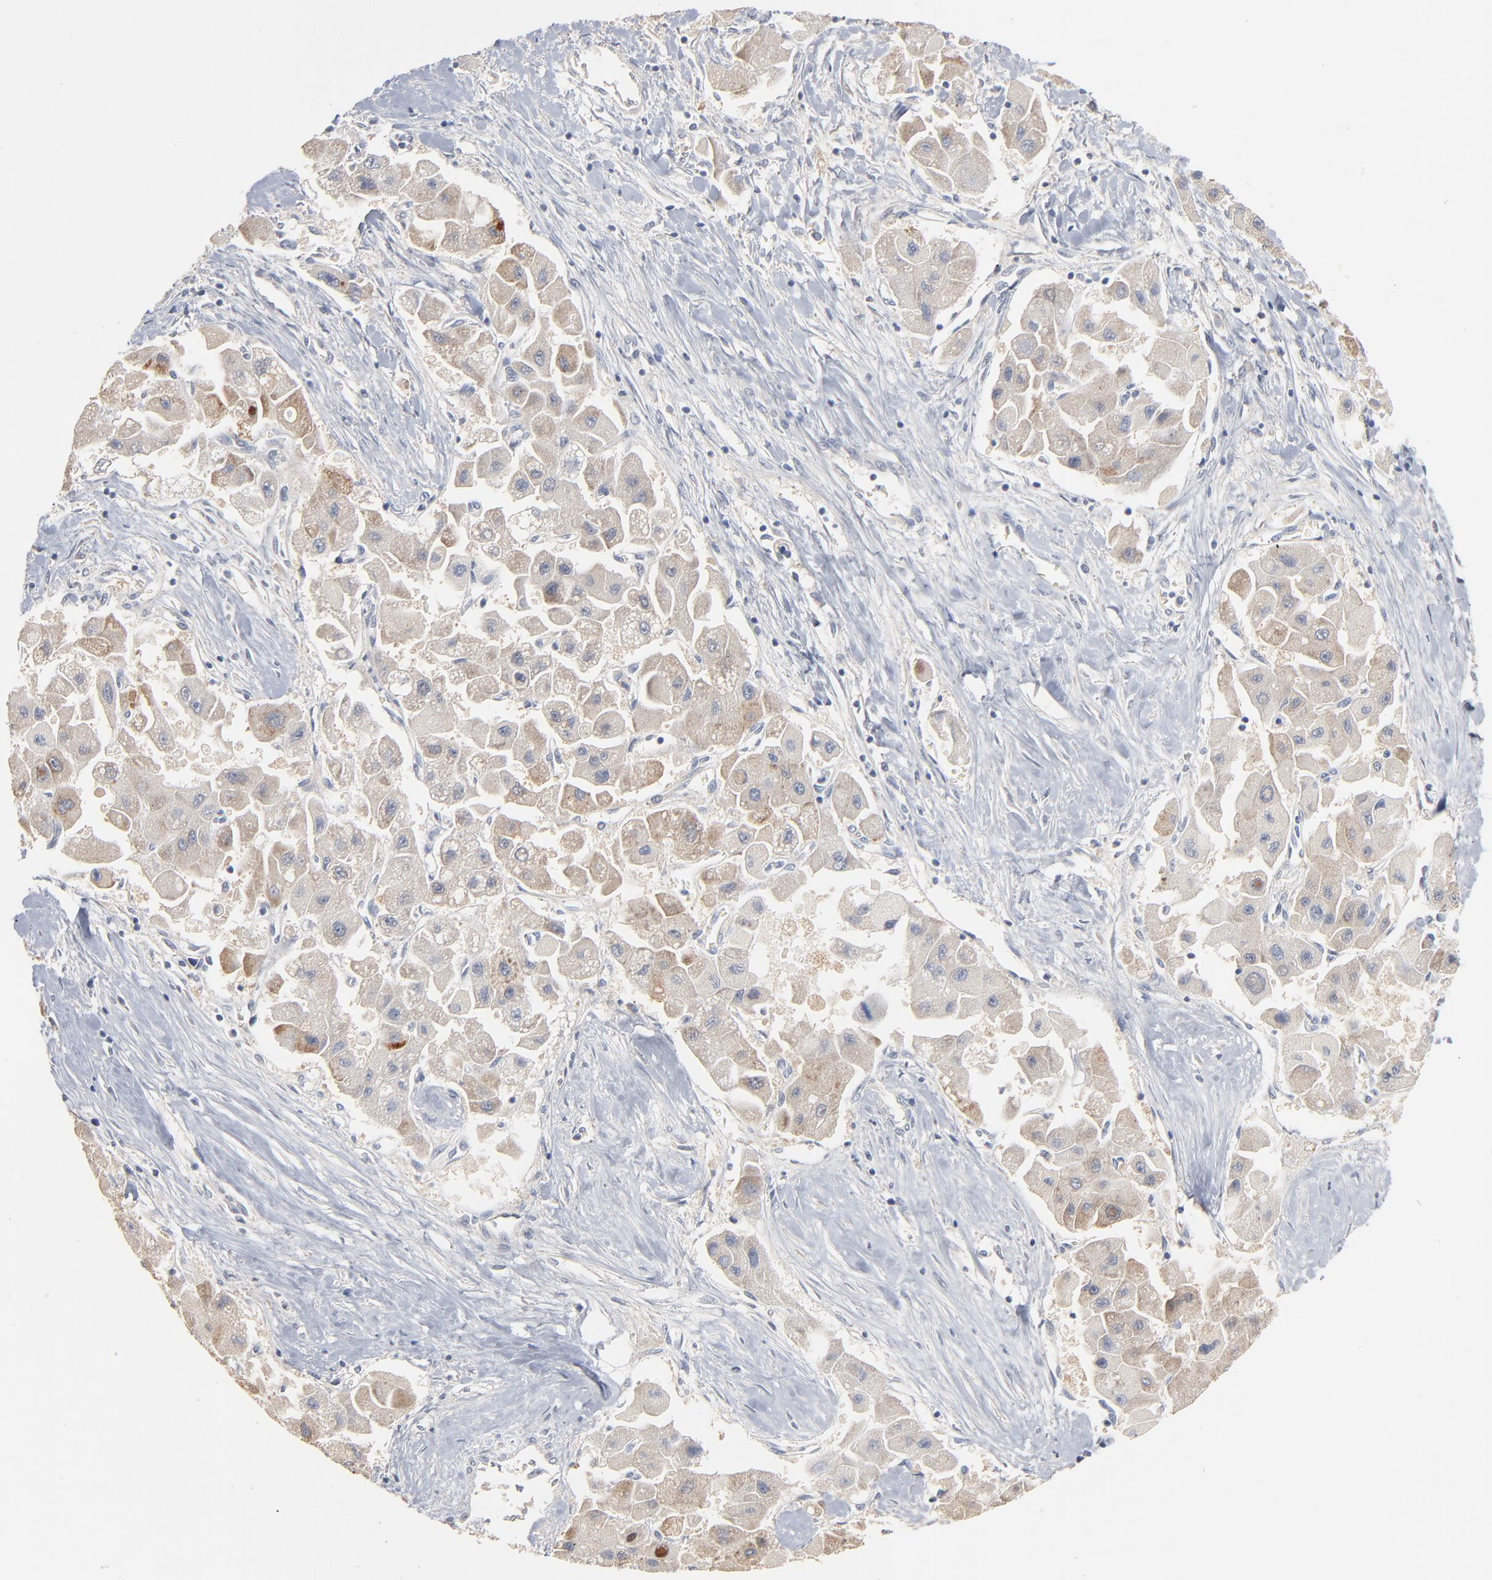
{"staining": {"intensity": "weak", "quantity": "<25%", "location": "cytoplasmic/membranous"}, "tissue": "liver cancer", "cell_type": "Tumor cells", "image_type": "cancer", "snomed": [{"axis": "morphology", "description": "Carcinoma, Hepatocellular, NOS"}, {"axis": "topography", "description": "Liver"}], "caption": "Immunohistochemical staining of human liver cancer demonstrates no significant positivity in tumor cells.", "gene": "ZDHHC8", "patient": {"sex": "male", "age": 24}}